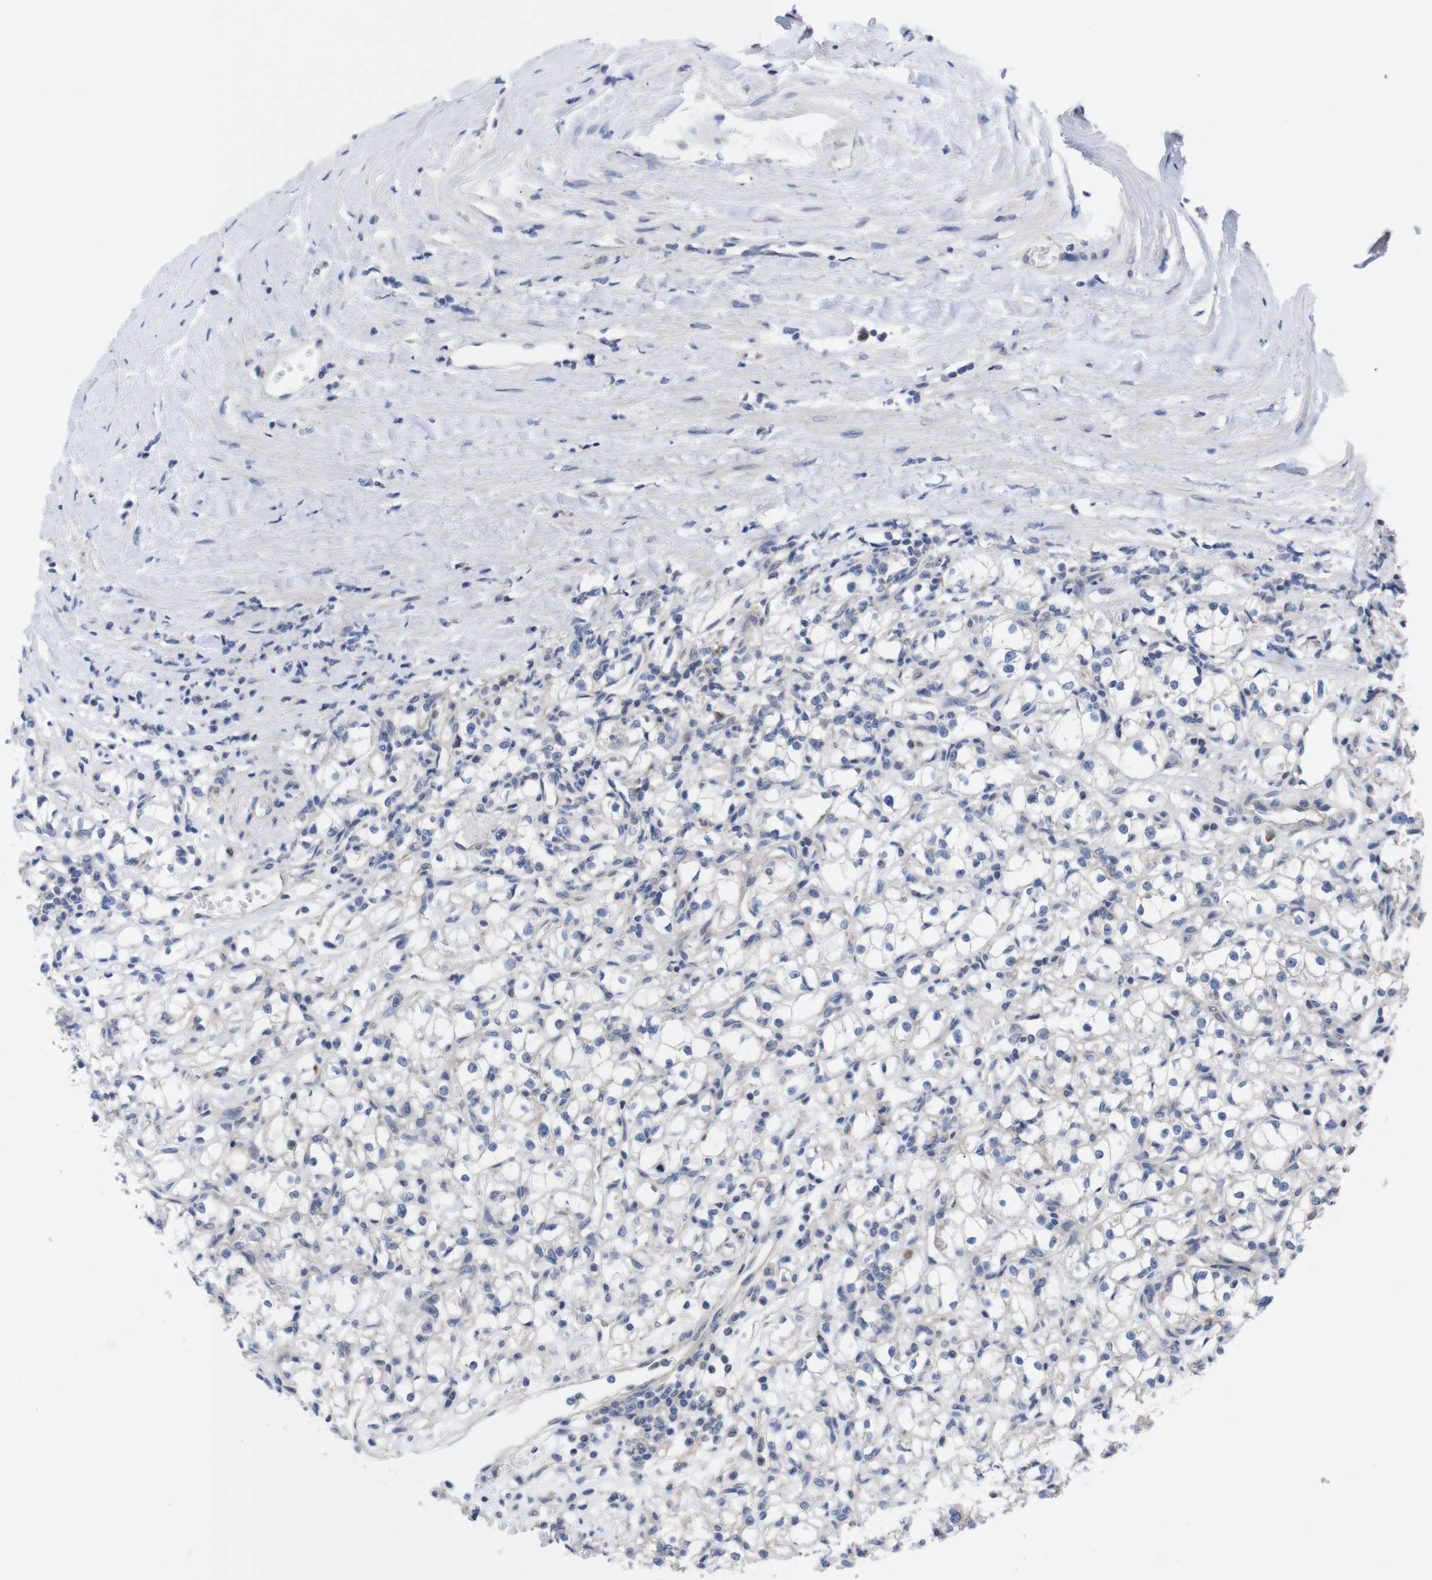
{"staining": {"intensity": "negative", "quantity": "none", "location": "none"}, "tissue": "renal cancer", "cell_type": "Tumor cells", "image_type": "cancer", "snomed": [{"axis": "morphology", "description": "Adenocarcinoma, NOS"}, {"axis": "topography", "description": "Kidney"}], "caption": "High power microscopy histopathology image of an immunohistochemistry histopathology image of adenocarcinoma (renal), revealing no significant staining in tumor cells. The staining is performed using DAB brown chromogen with nuclei counter-stained in using hematoxylin.", "gene": "USH1C", "patient": {"sex": "male", "age": 56}}